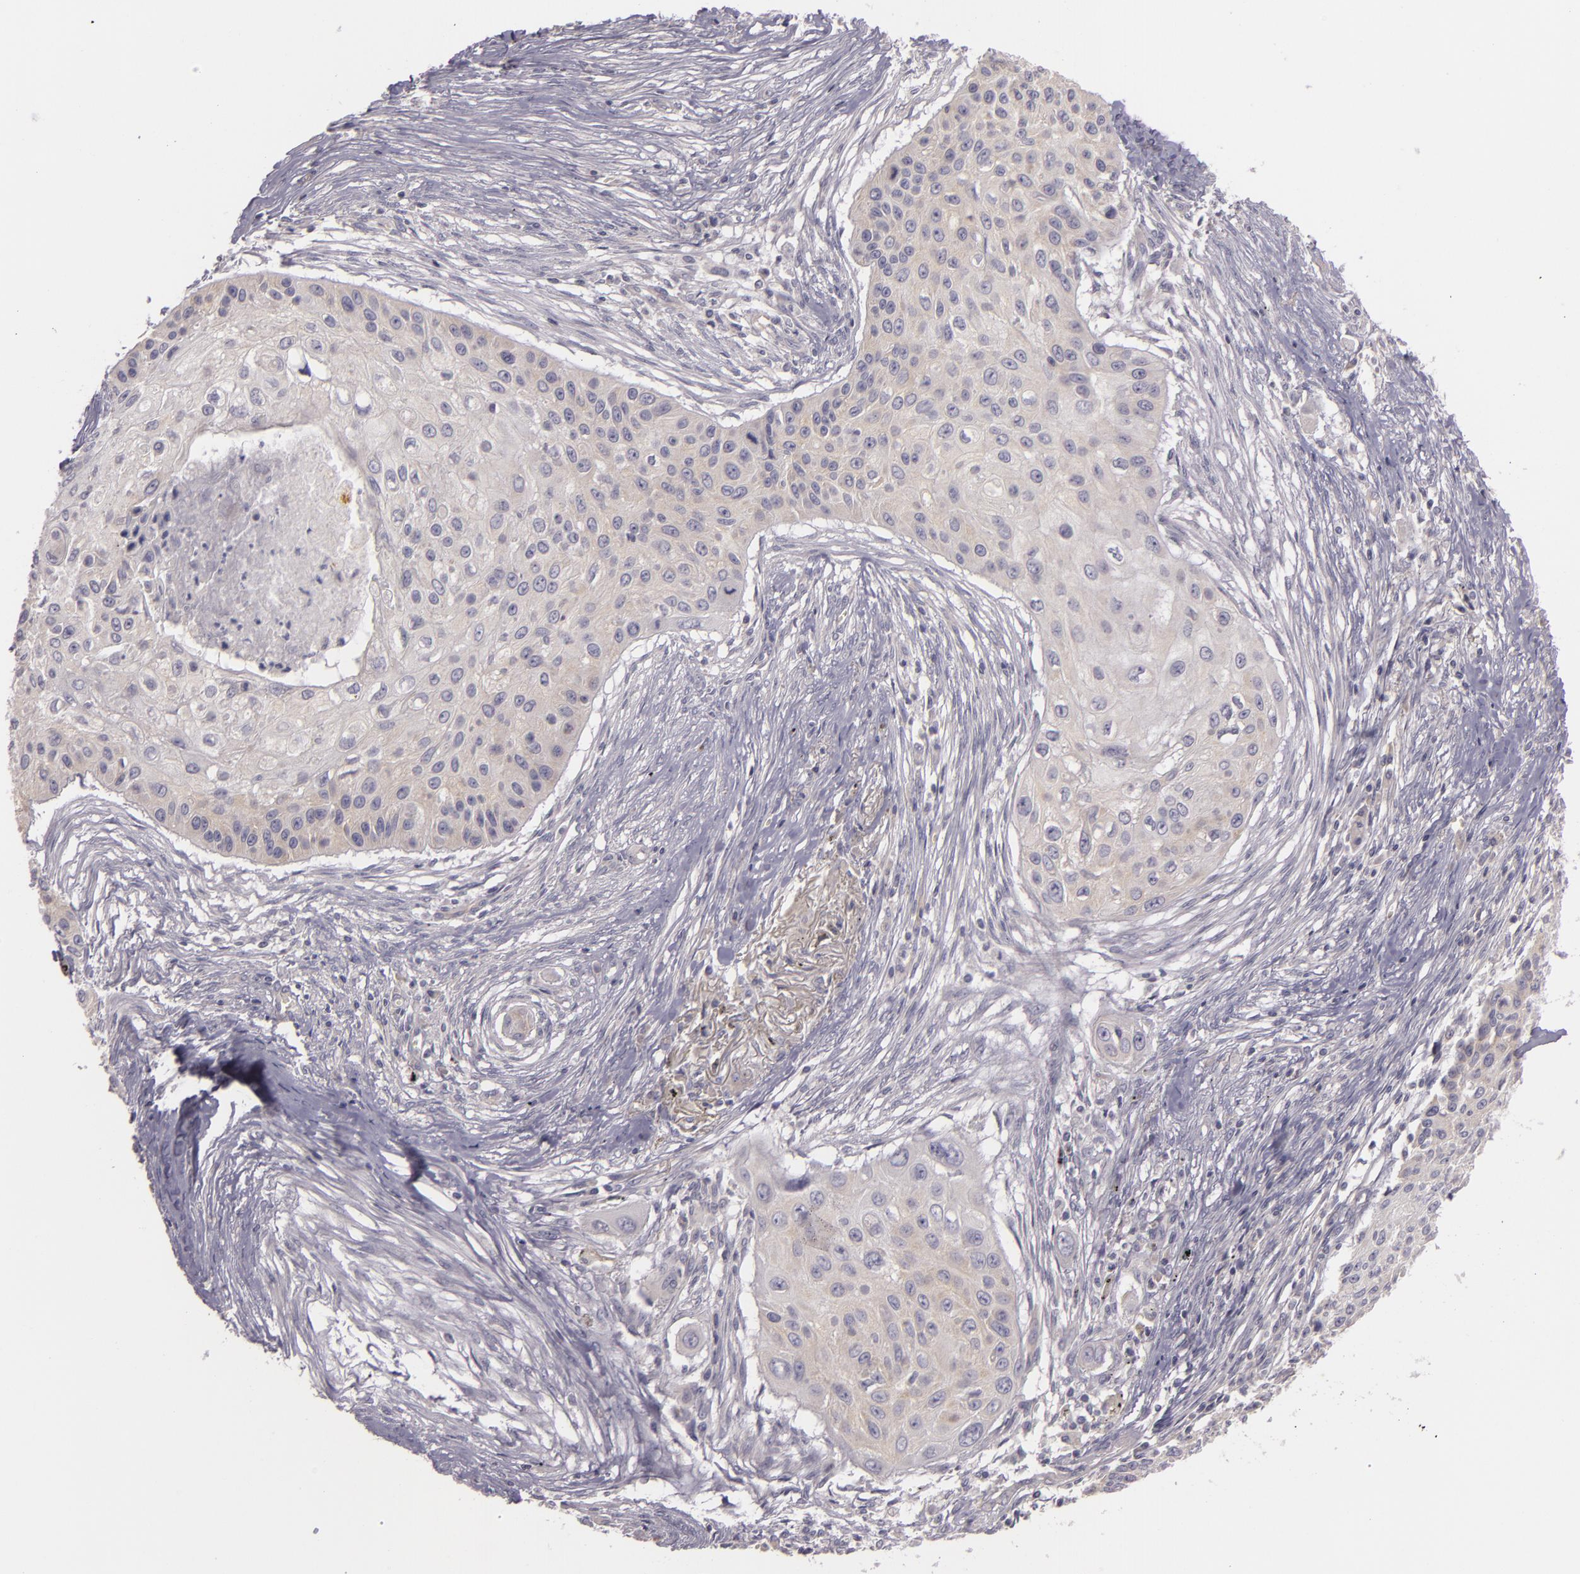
{"staining": {"intensity": "weak", "quantity": "<25%", "location": "cytoplasmic/membranous"}, "tissue": "lung cancer", "cell_type": "Tumor cells", "image_type": "cancer", "snomed": [{"axis": "morphology", "description": "Squamous cell carcinoma, NOS"}, {"axis": "topography", "description": "Lung"}], "caption": "There is no significant positivity in tumor cells of lung squamous cell carcinoma.", "gene": "RALGAPA1", "patient": {"sex": "male", "age": 71}}